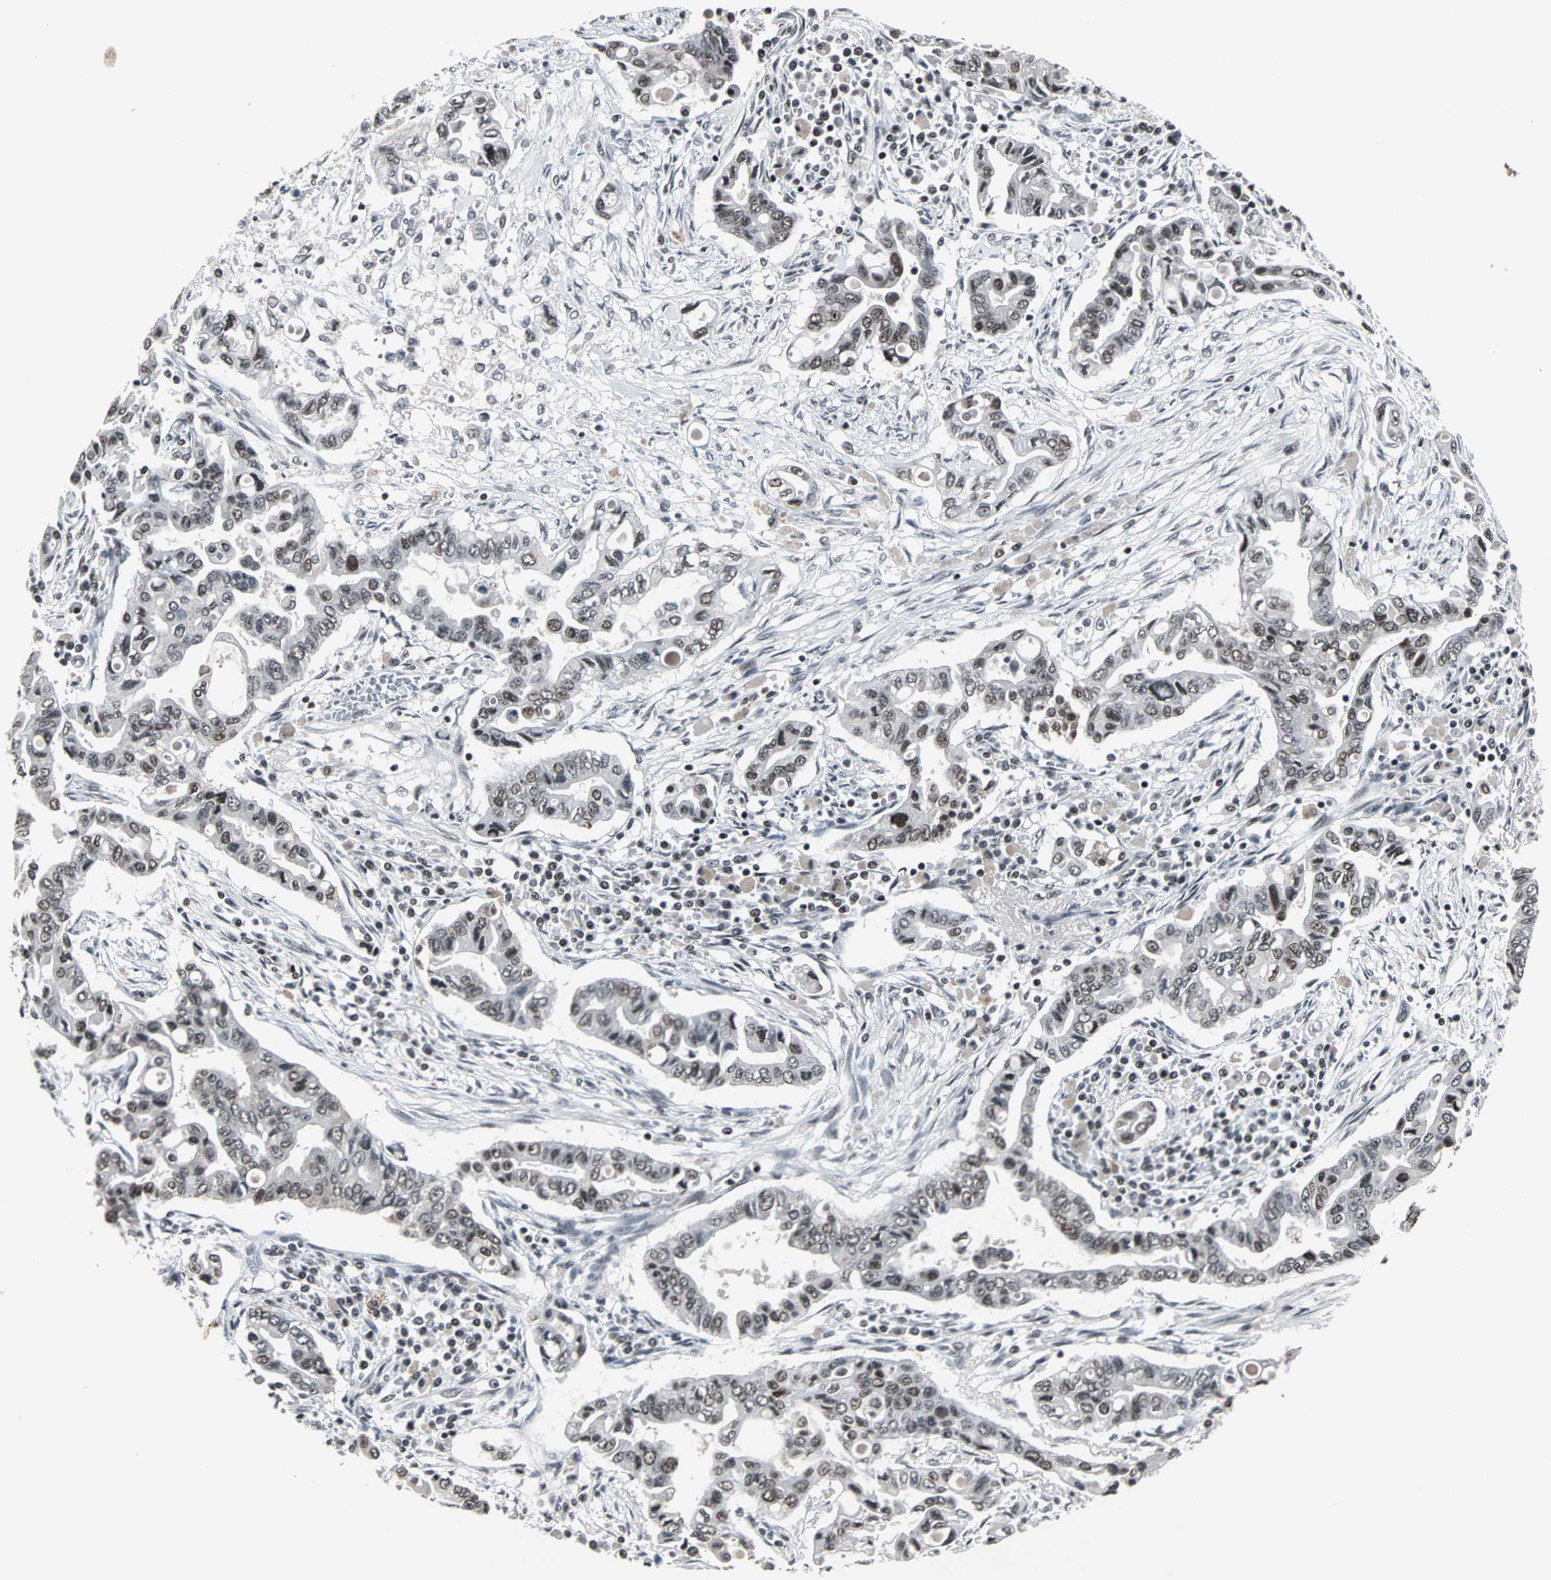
{"staining": {"intensity": "moderate", "quantity": "25%-75%", "location": "nuclear"}, "tissue": "pancreatic cancer", "cell_type": "Tumor cells", "image_type": "cancer", "snomed": [{"axis": "morphology", "description": "Adenocarcinoma, NOS"}, {"axis": "topography", "description": "Pancreas"}], "caption": "Human pancreatic cancer stained with a protein marker reveals moderate staining in tumor cells.", "gene": "PNKP", "patient": {"sex": "female", "age": 57}}